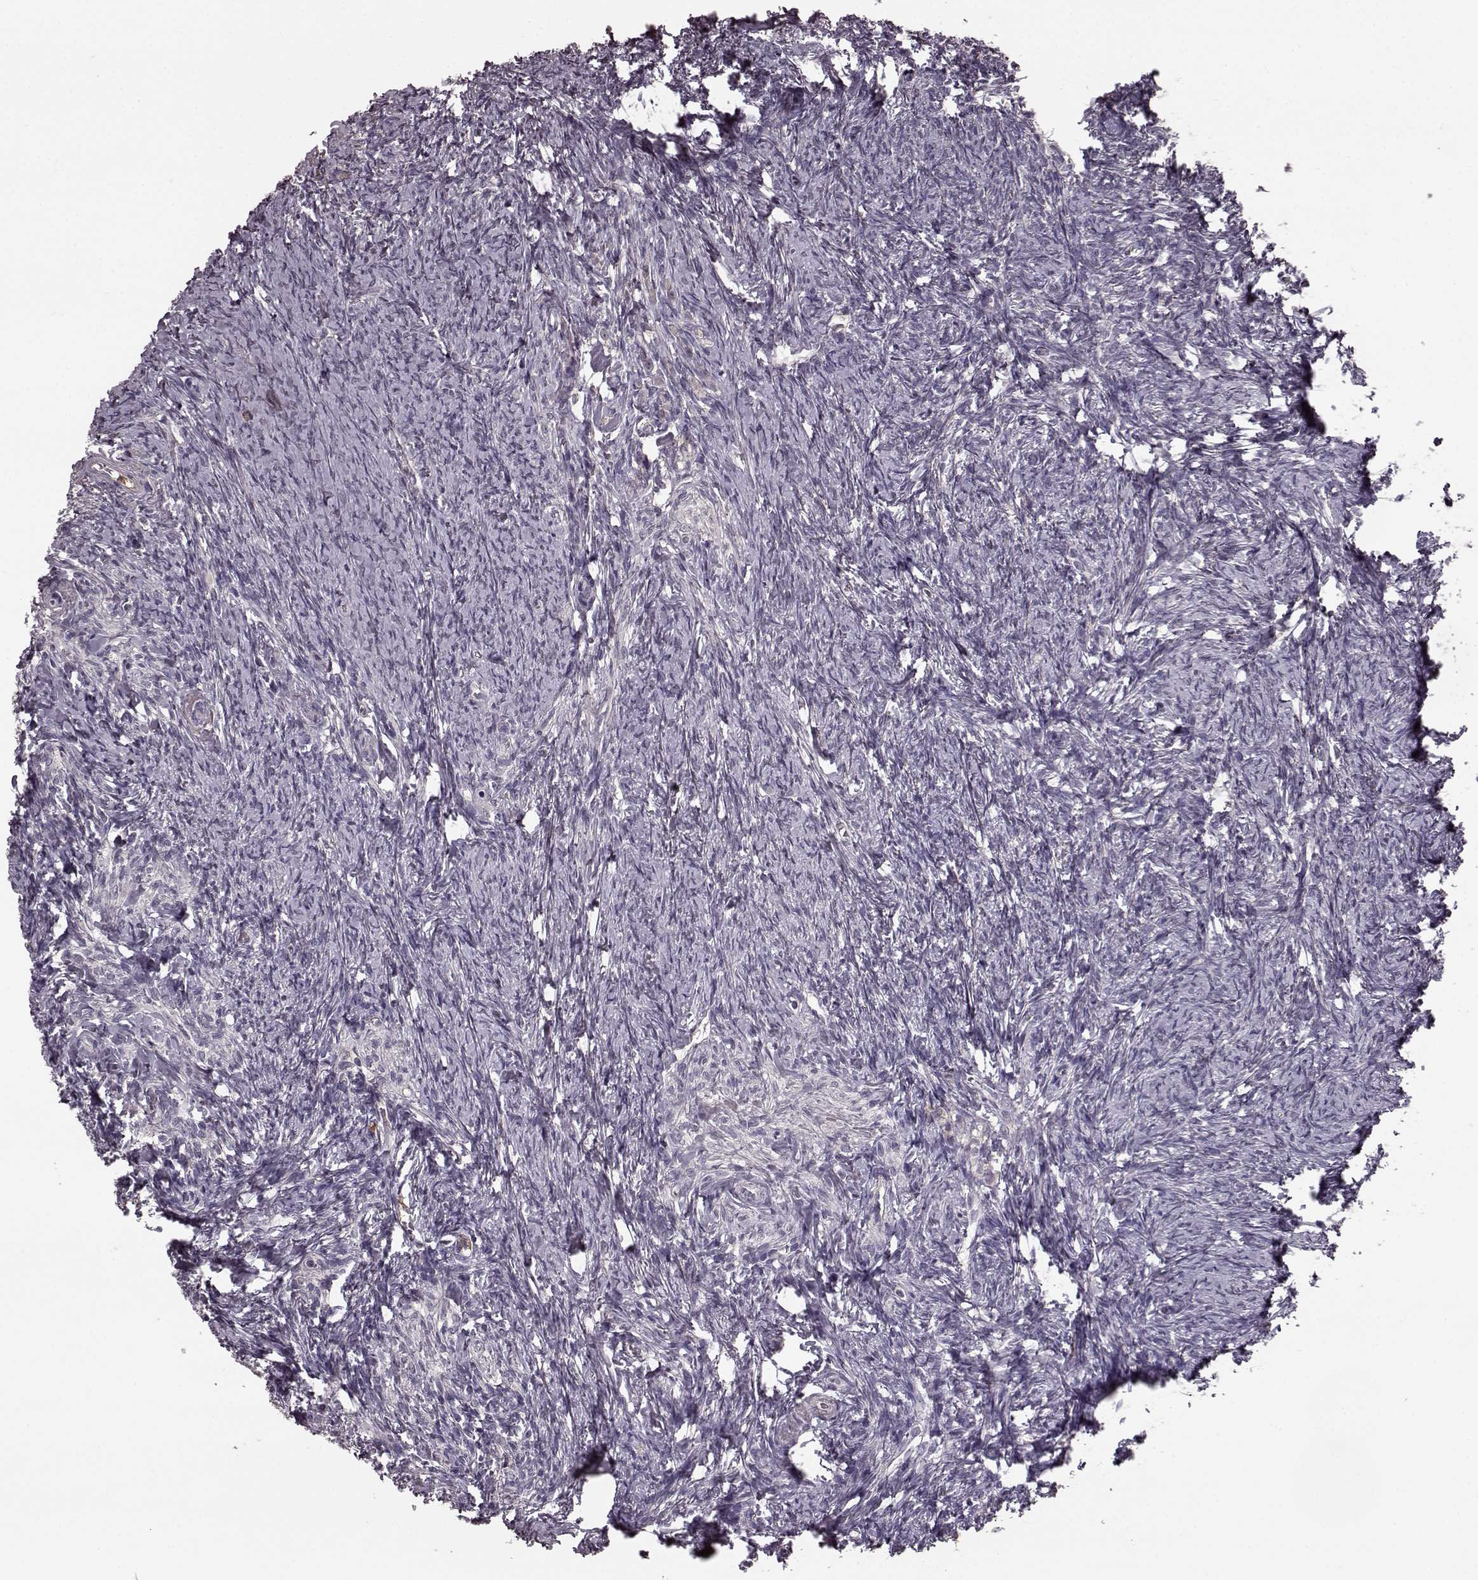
{"staining": {"intensity": "negative", "quantity": "none", "location": "none"}, "tissue": "ovary", "cell_type": "Follicle cells", "image_type": "normal", "snomed": [{"axis": "morphology", "description": "Normal tissue, NOS"}, {"axis": "topography", "description": "Ovary"}], "caption": "Human ovary stained for a protein using IHC reveals no staining in follicle cells.", "gene": "NRL", "patient": {"sex": "female", "age": 72}}